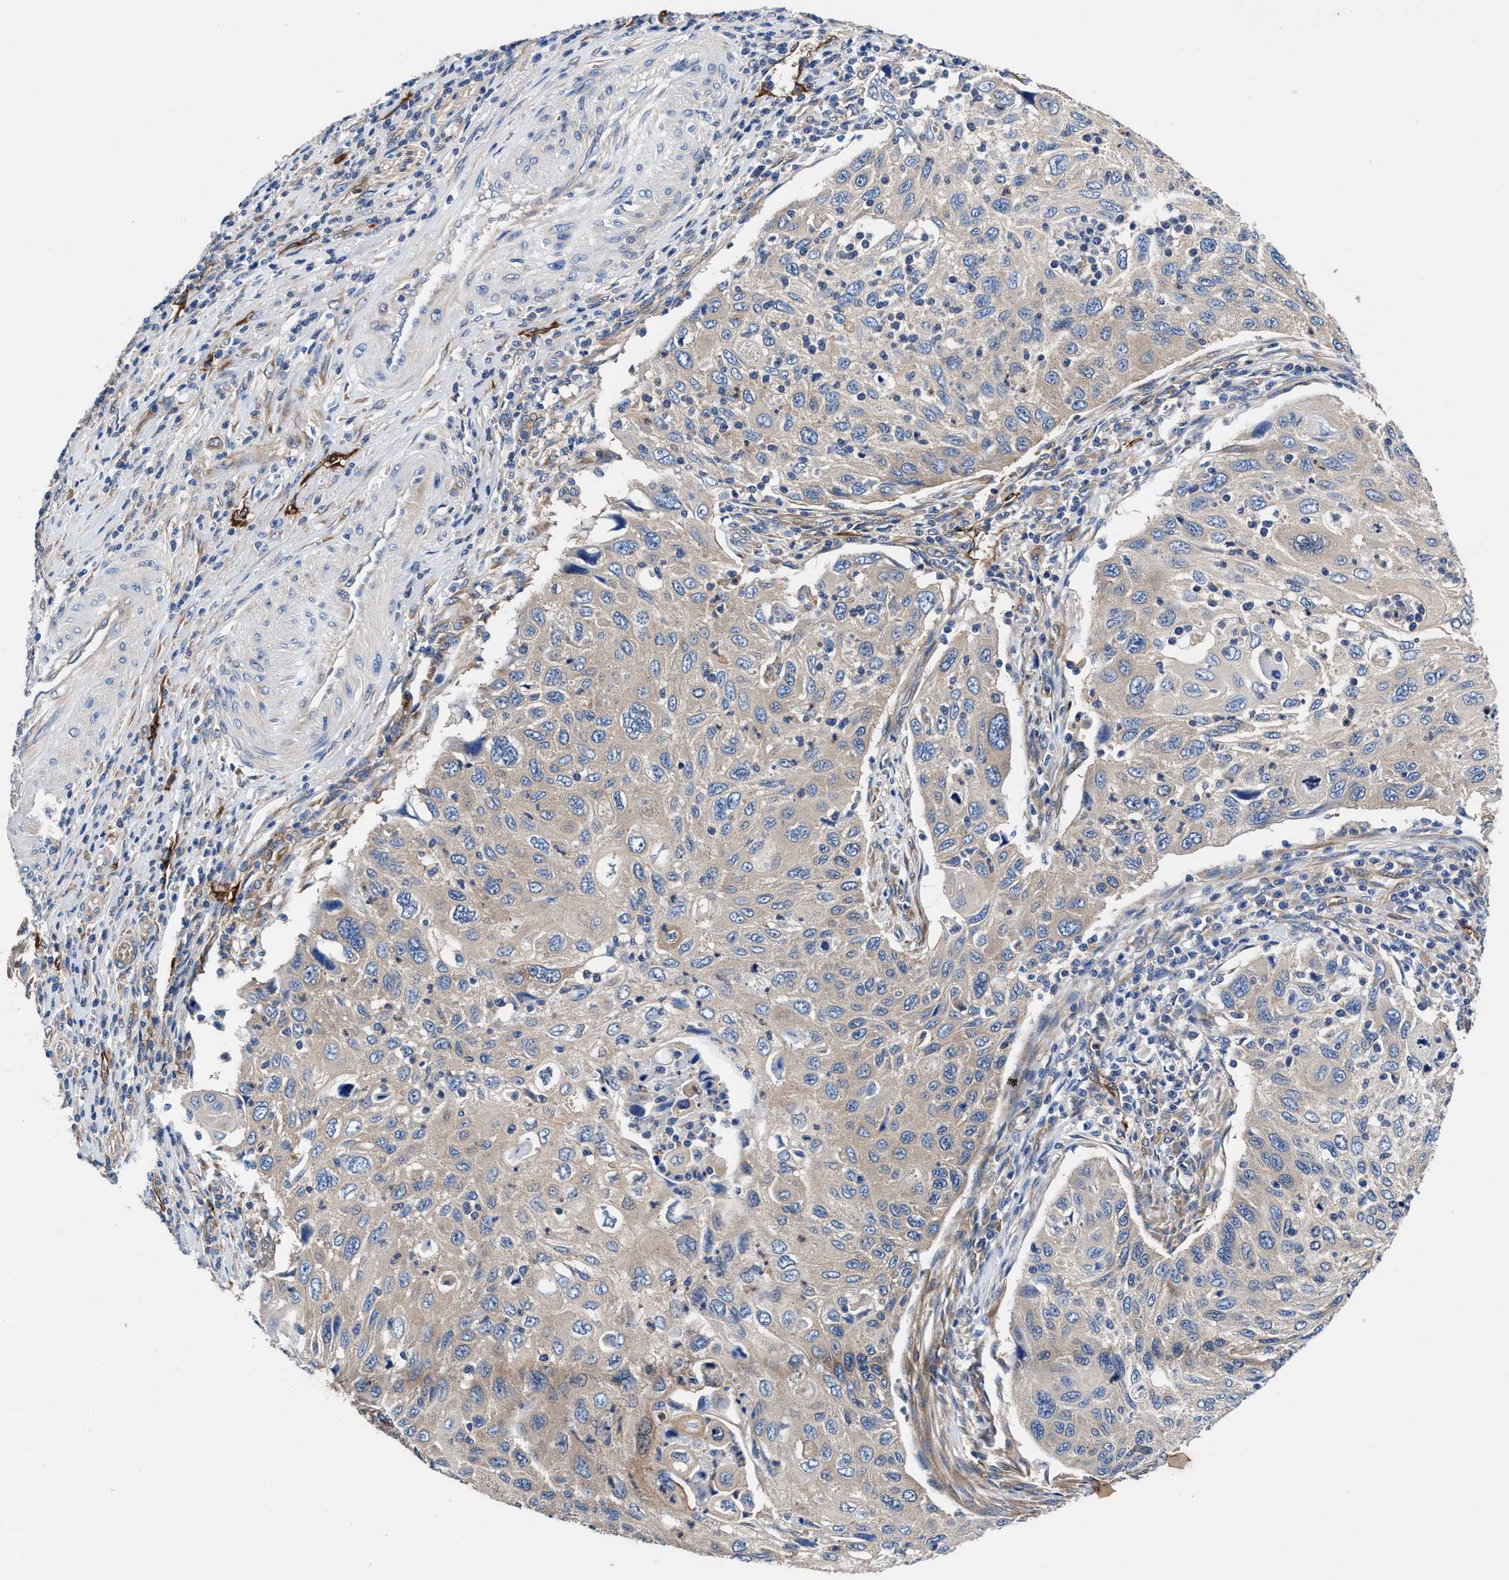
{"staining": {"intensity": "negative", "quantity": "none", "location": "none"}, "tissue": "cervical cancer", "cell_type": "Tumor cells", "image_type": "cancer", "snomed": [{"axis": "morphology", "description": "Squamous cell carcinoma, NOS"}, {"axis": "topography", "description": "Cervix"}], "caption": "A high-resolution image shows immunohistochemistry (IHC) staining of squamous cell carcinoma (cervical), which shows no significant positivity in tumor cells.", "gene": "SH3GL1", "patient": {"sex": "female", "age": 70}}